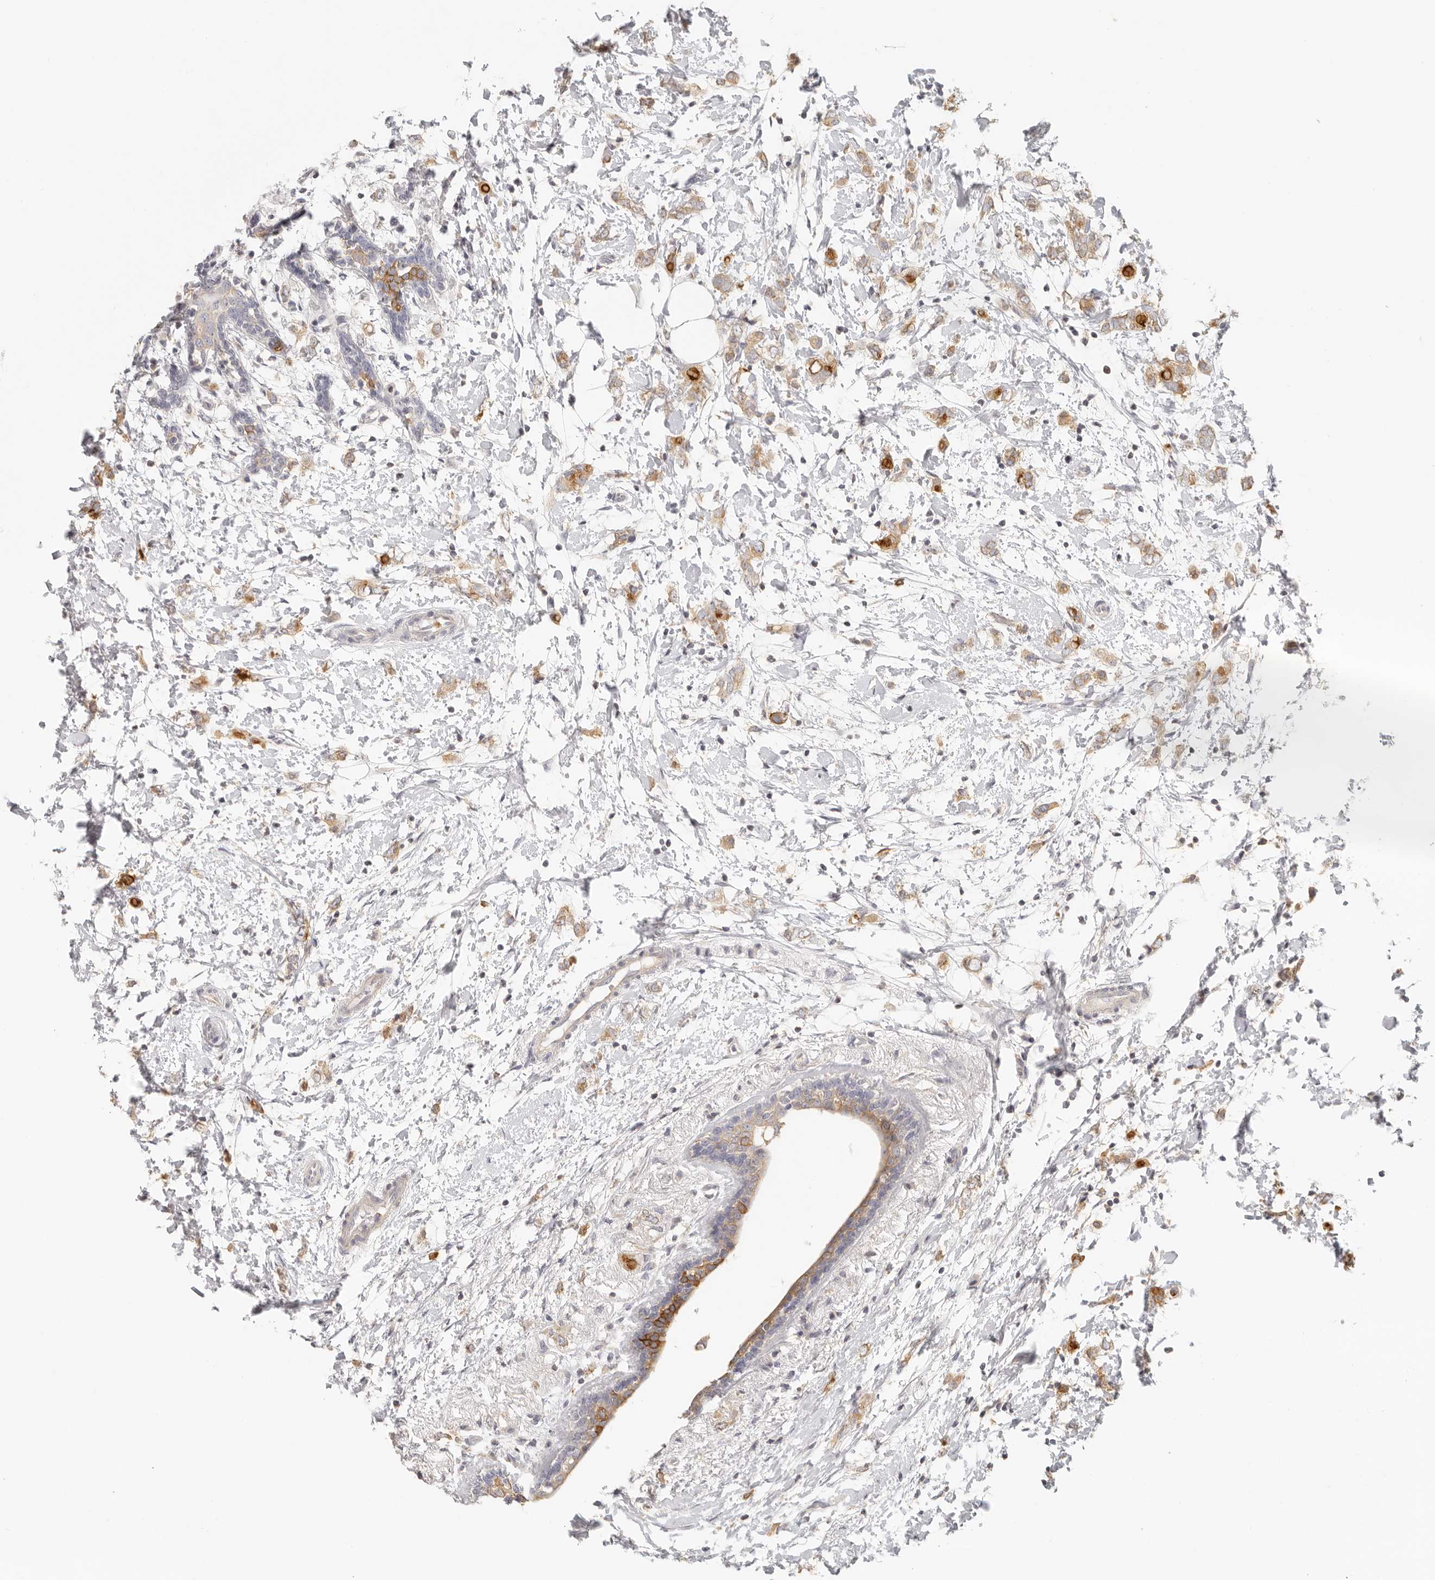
{"staining": {"intensity": "moderate", "quantity": ">75%", "location": "cytoplasmic/membranous"}, "tissue": "breast cancer", "cell_type": "Tumor cells", "image_type": "cancer", "snomed": [{"axis": "morphology", "description": "Normal tissue, NOS"}, {"axis": "morphology", "description": "Lobular carcinoma"}, {"axis": "topography", "description": "Breast"}], "caption": "A photomicrograph showing moderate cytoplasmic/membranous expression in approximately >75% of tumor cells in breast lobular carcinoma, as visualized by brown immunohistochemical staining.", "gene": "ANXA9", "patient": {"sex": "female", "age": 47}}